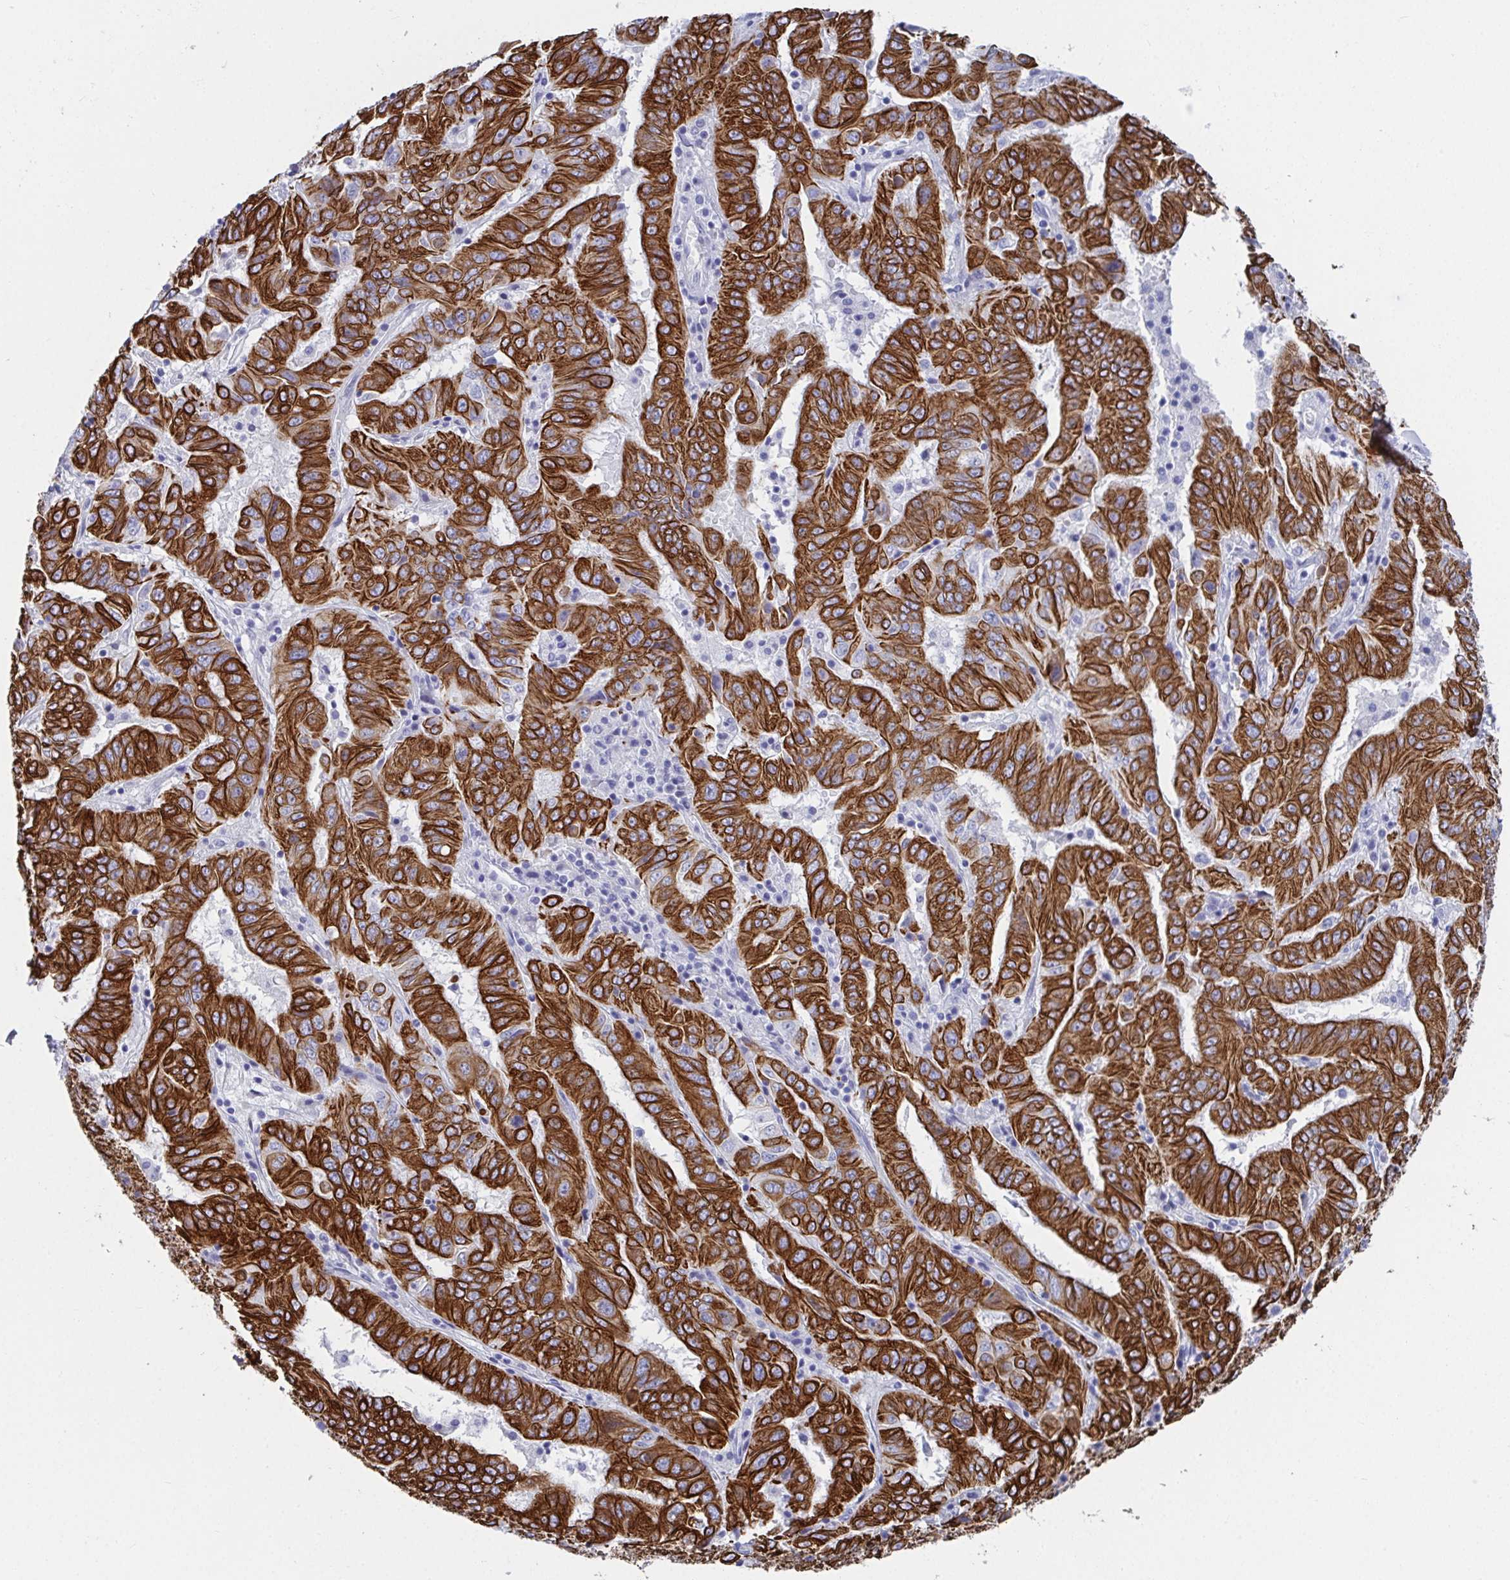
{"staining": {"intensity": "strong", "quantity": ">75%", "location": "cytoplasmic/membranous"}, "tissue": "pancreatic cancer", "cell_type": "Tumor cells", "image_type": "cancer", "snomed": [{"axis": "morphology", "description": "Adenocarcinoma, NOS"}, {"axis": "topography", "description": "Pancreas"}], "caption": "Tumor cells exhibit high levels of strong cytoplasmic/membranous positivity in approximately >75% of cells in pancreatic cancer (adenocarcinoma).", "gene": "CLDN8", "patient": {"sex": "male", "age": 63}}